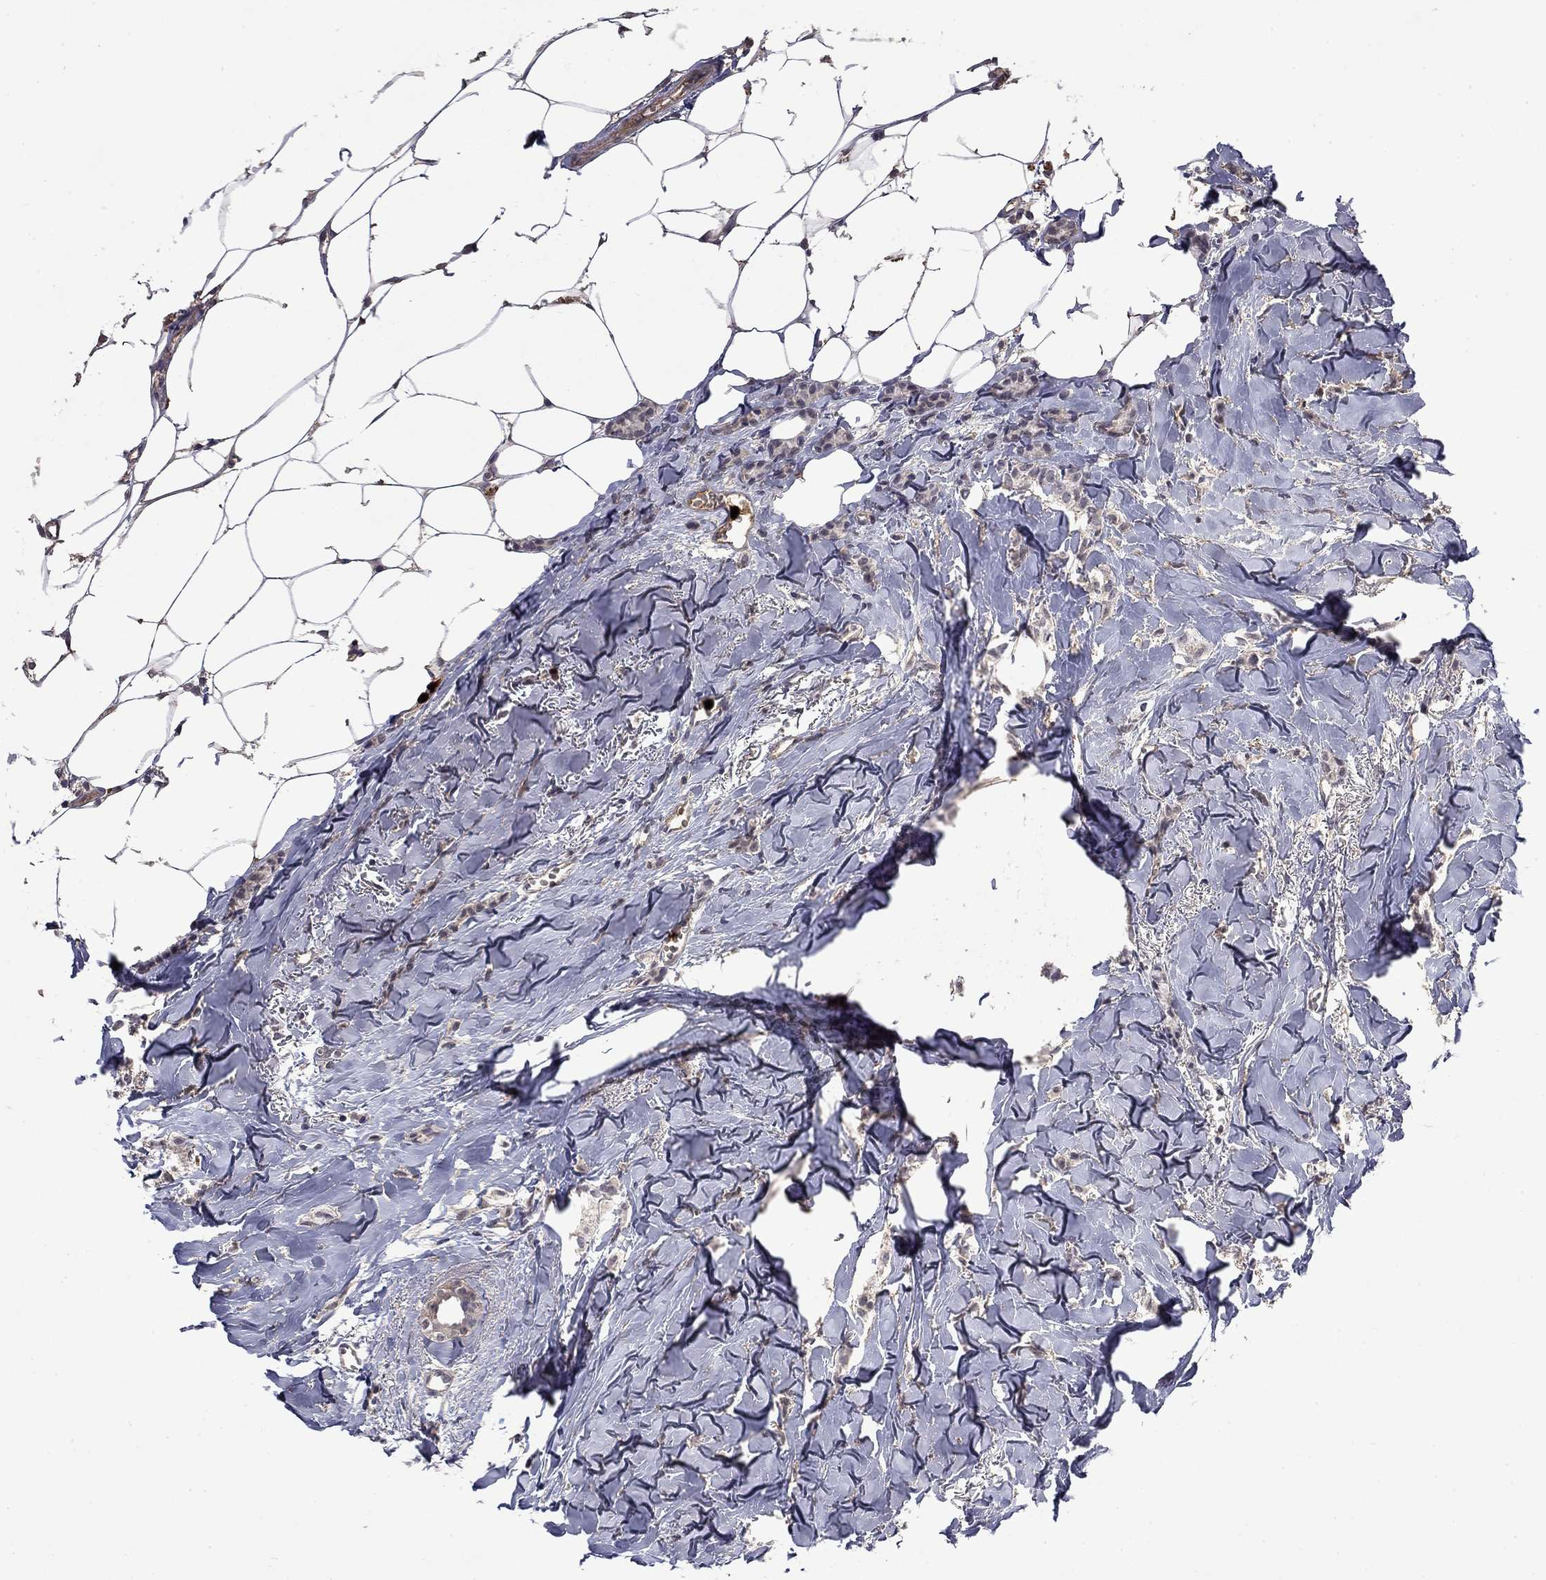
{"staining": {"intensity": "negative", "quantity": "none", "location": "none"}, "tissue": "breast cancer", "cell_type": "Tumor cells", "image_type": "cancer", "snomed": [{"axis": "morphology", "description": "Duct carcinoma"}, {"axis": "topography", "description": "Breast"}], "caption": "Breast cancer (invasive ductal carcinoma) was stained to show a protein in brown. There is no significant expression in tumor cells. Brightfield microscopy of immunohistochemistry stained with DAB (brown) and hematoxylin (blue), captured at high magnification.", "gene": "SATB1", "patient": {"sex": "female", "age": 85}}